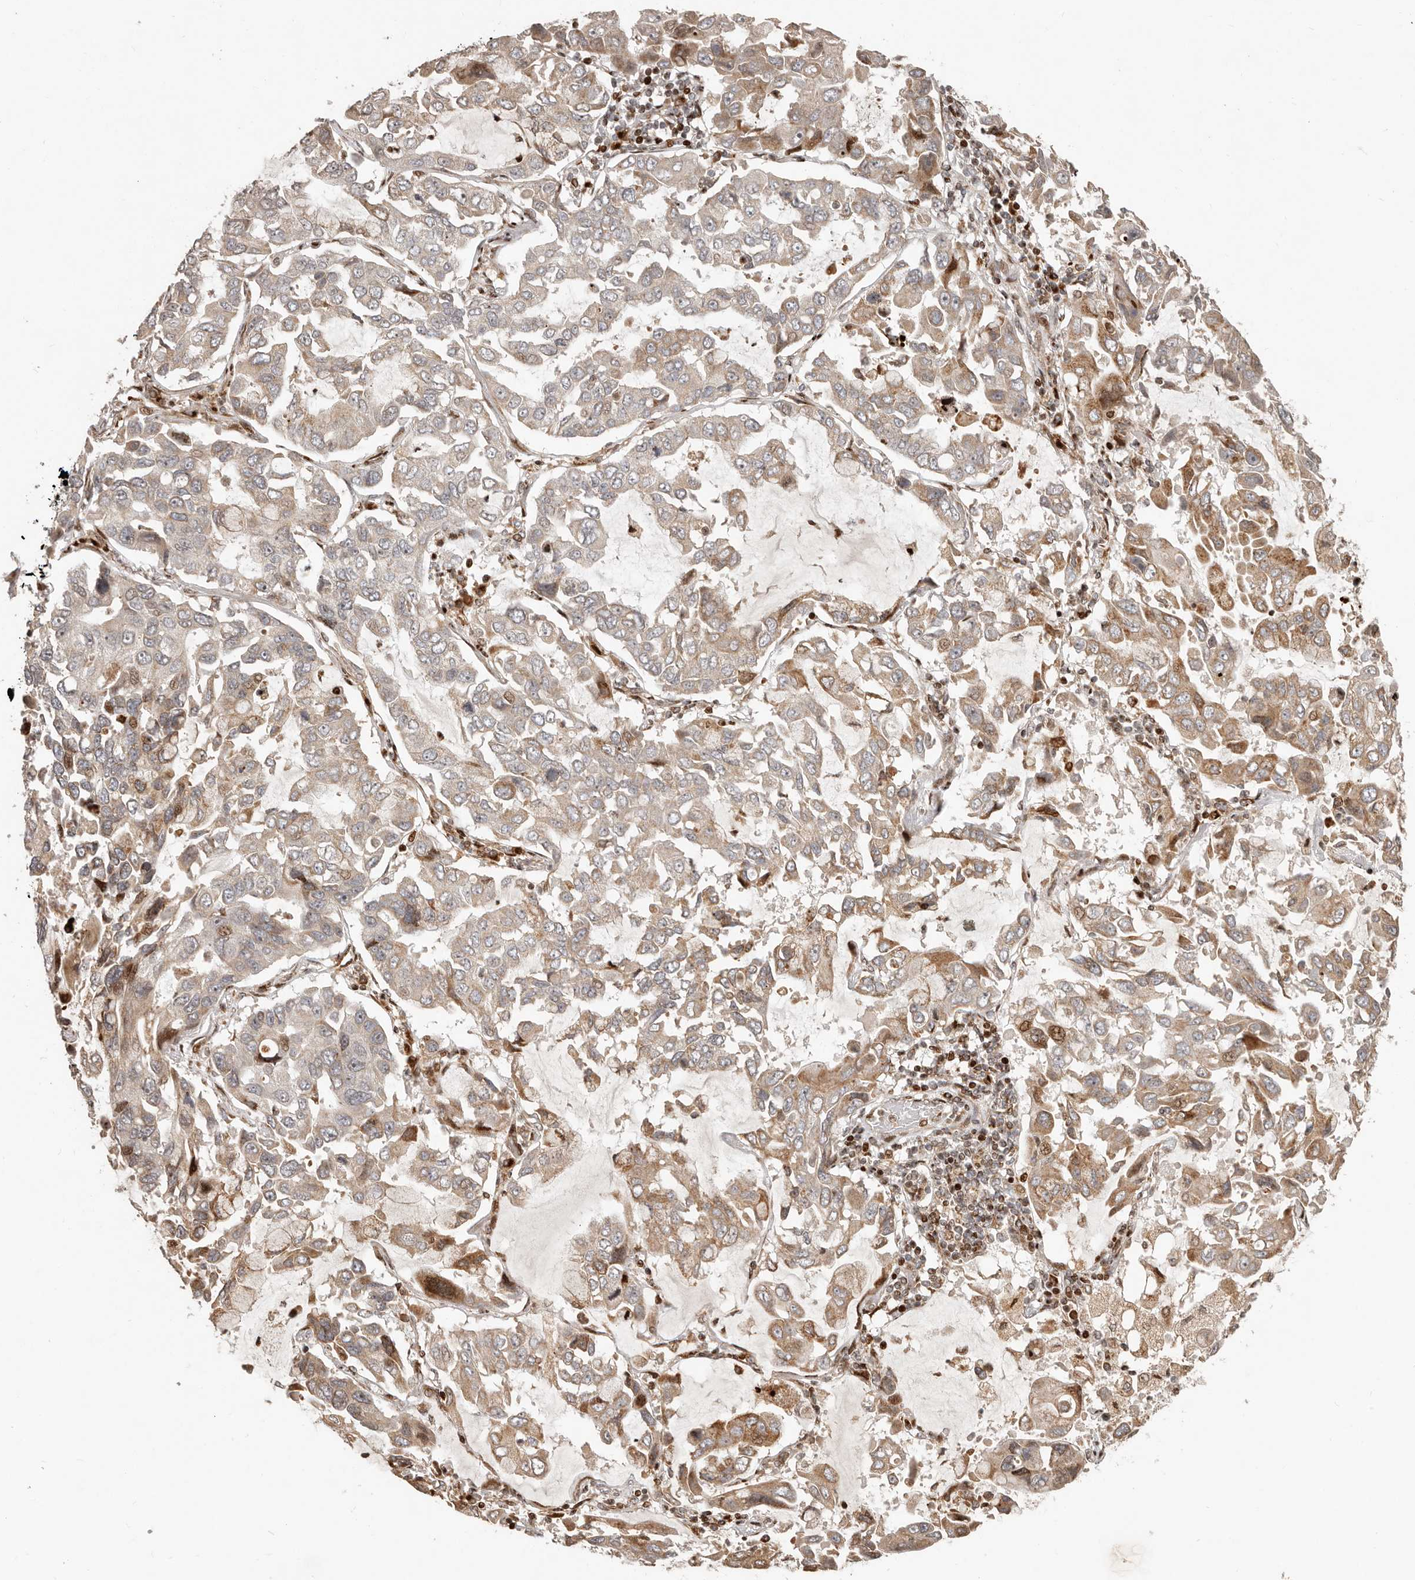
{"staining": {"intensity": "moderate", "quantity": "<25%", "location": "cytoplasmic/membranous"}, "tissue": "lung cancer", "cell_type": "Tumor cells", "image_type": "cancer", "snomed": [{"axis": "morphology", "description": "Adenocarcinoma, NOS"}, {"axis": "topography", "description": "Lung"}], "caption": "The immunohistochemical stain shows moderate cytoplasmic/membranous expression in tumor cells of lung cancer (adenocarcinoma) tissue.", "gene": "TRIM4", "patient": {"sex": "male", "age": 64}}